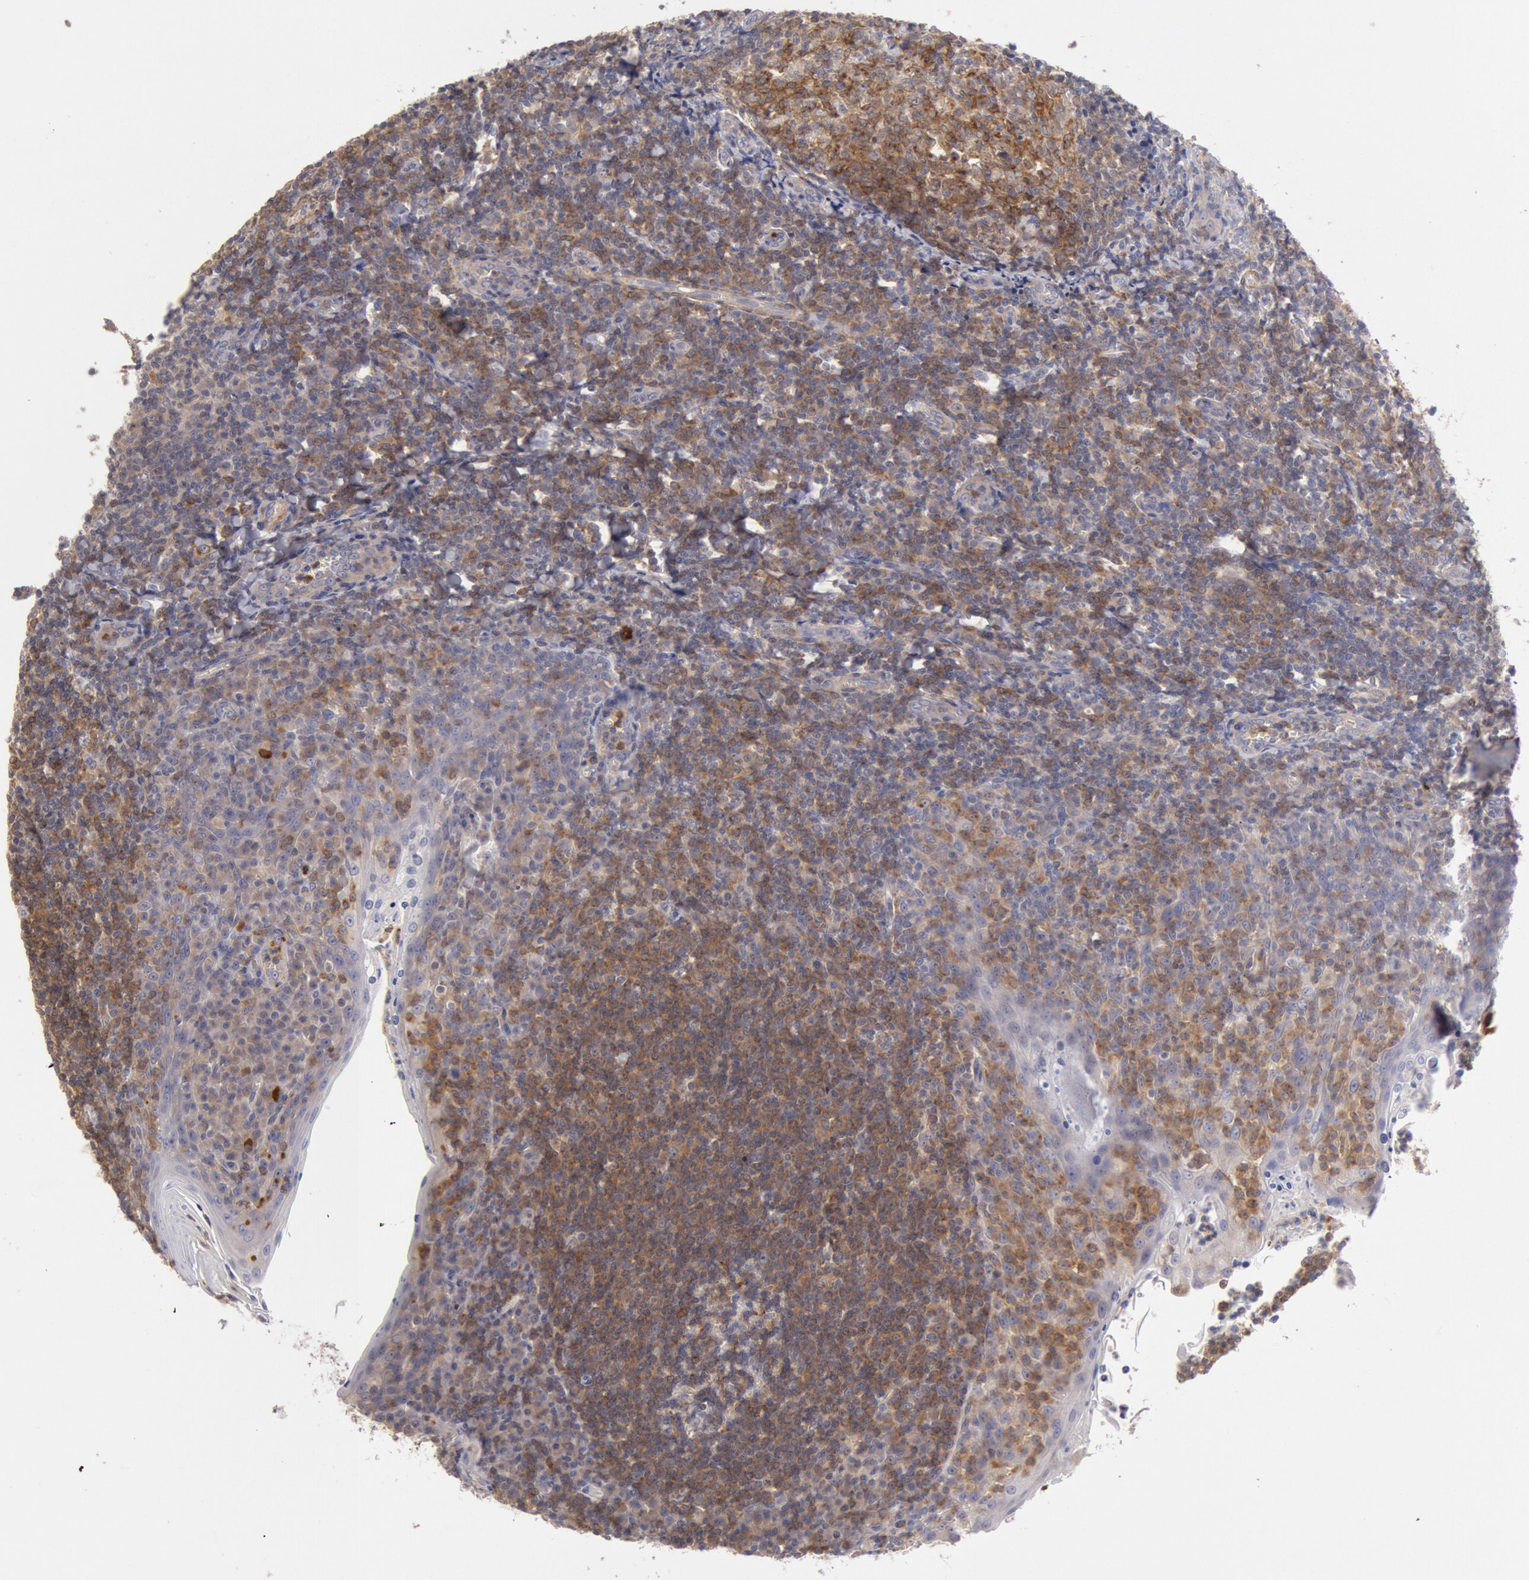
{"staining": {"intensity": "moderate", "quantity": "25%-75%", "location": "cytoplasmic/membranous"}, "tissue": "tonsil", "cell_type": "Germinal center cells", "image_type": "normal", "snomed": [{"axis": "morphology", "description": "Normal tissue, NOS"}, {"axis": "topography", "description": "Tonsil"}], "caption": "Protein staining of benign tonsil exhibits moderate cytoplasmic/membranous positivity in about 25%-75% of germinal center cells. The protein is shown in brown color, while the nuclei are stained blue.", "gene": "TMED8", "patient": {"sex": "male", "age": 31}}